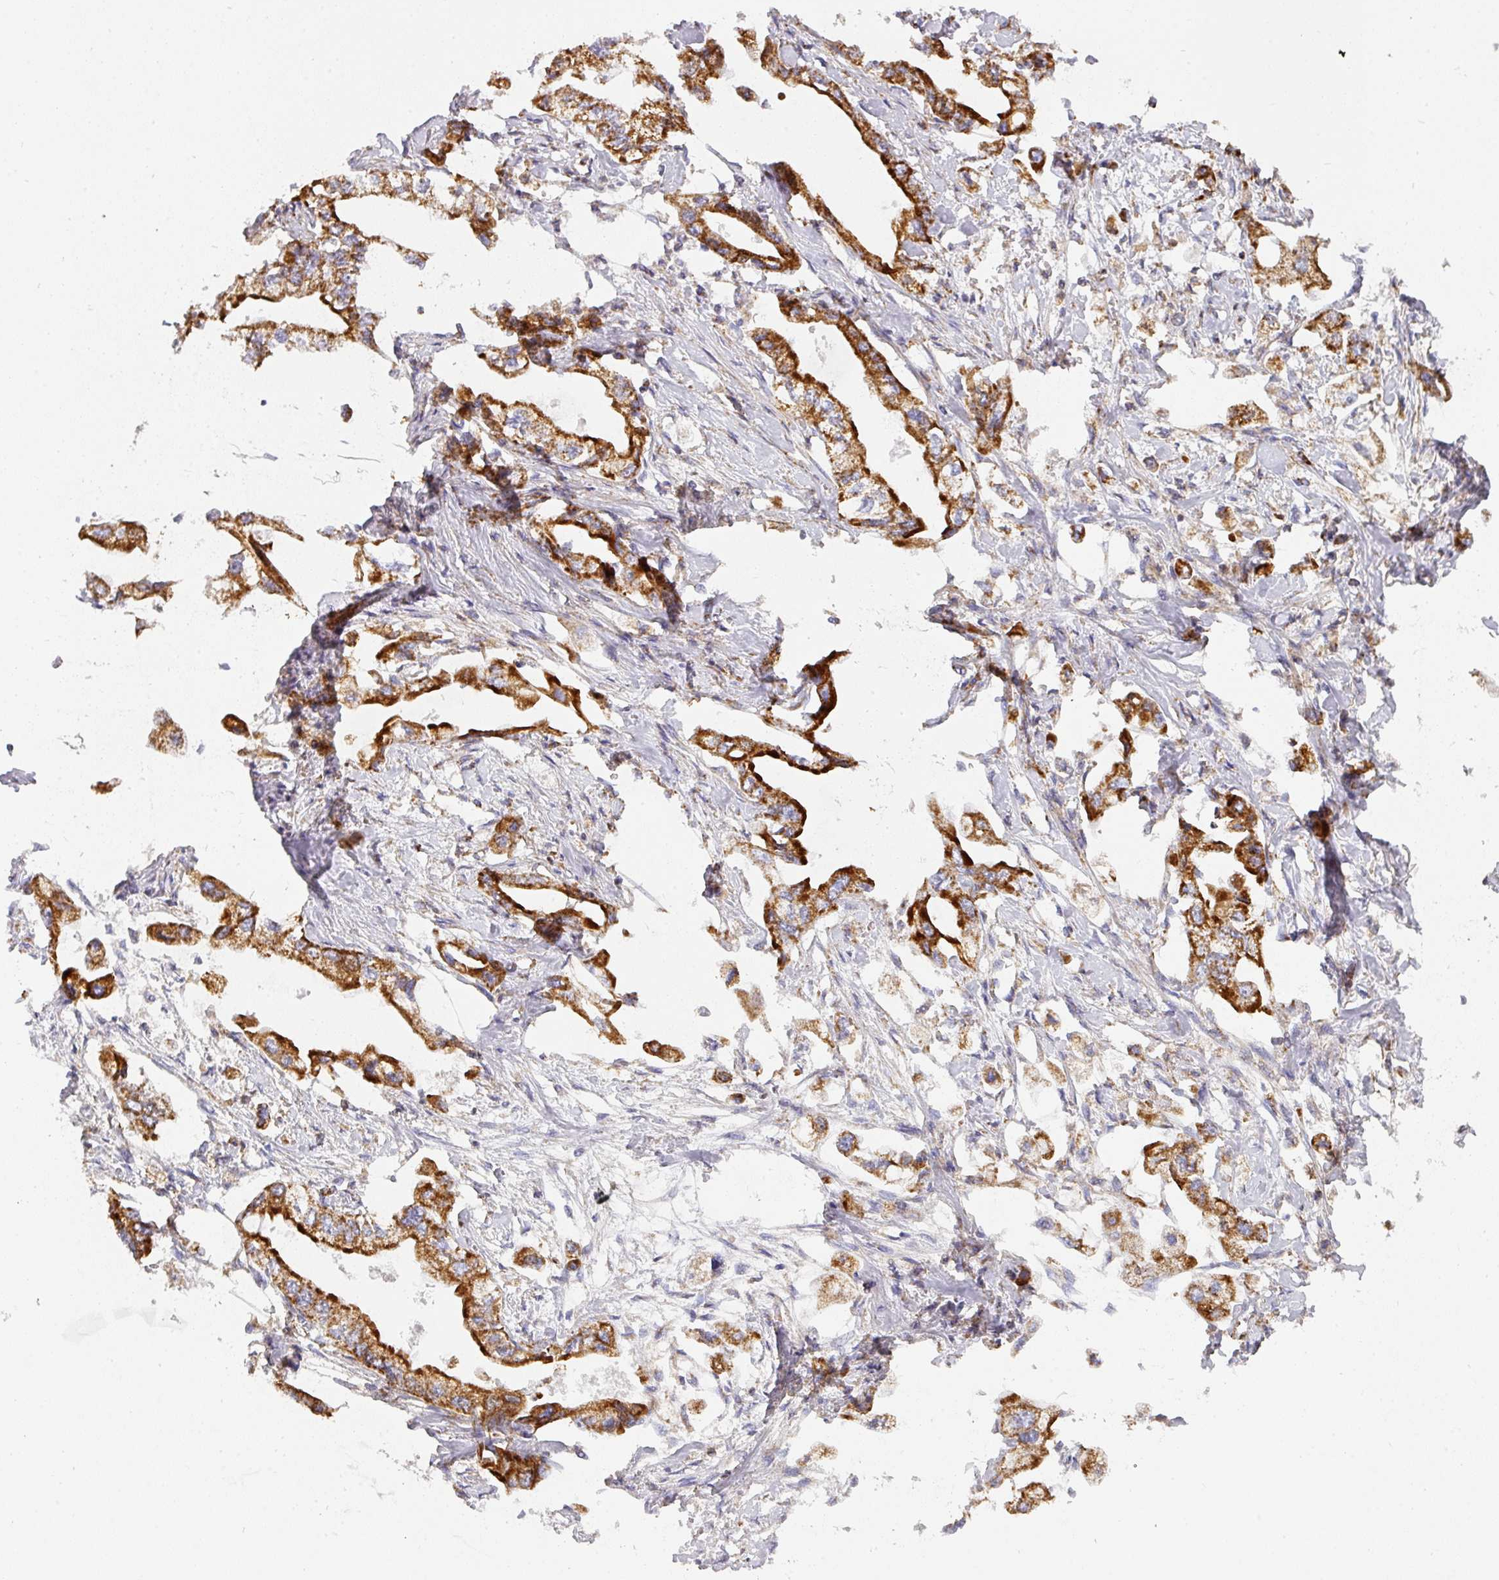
{"staining": {"intensity": "strong", "quantity": ">75%", "location": "cytoplasmic/membranous"}, "tissue": "stomach cancer", "cell_type": "Tumor cells", "image_type": "cancer", "snomed": [{"axis": "morphology", "description": "Adenocarcinoma, NOS"}, {"axis": "topography", "description": "Stomach"}], "caption": "IHC of stomach cancer (adenocarcinoma) demonstrates high levels of strong cytoplasmic/membranous expression in approximately >75% of tumor cells.", "gene": "UQCRFS1", "patient": {"sex": "male", "age": 62}}